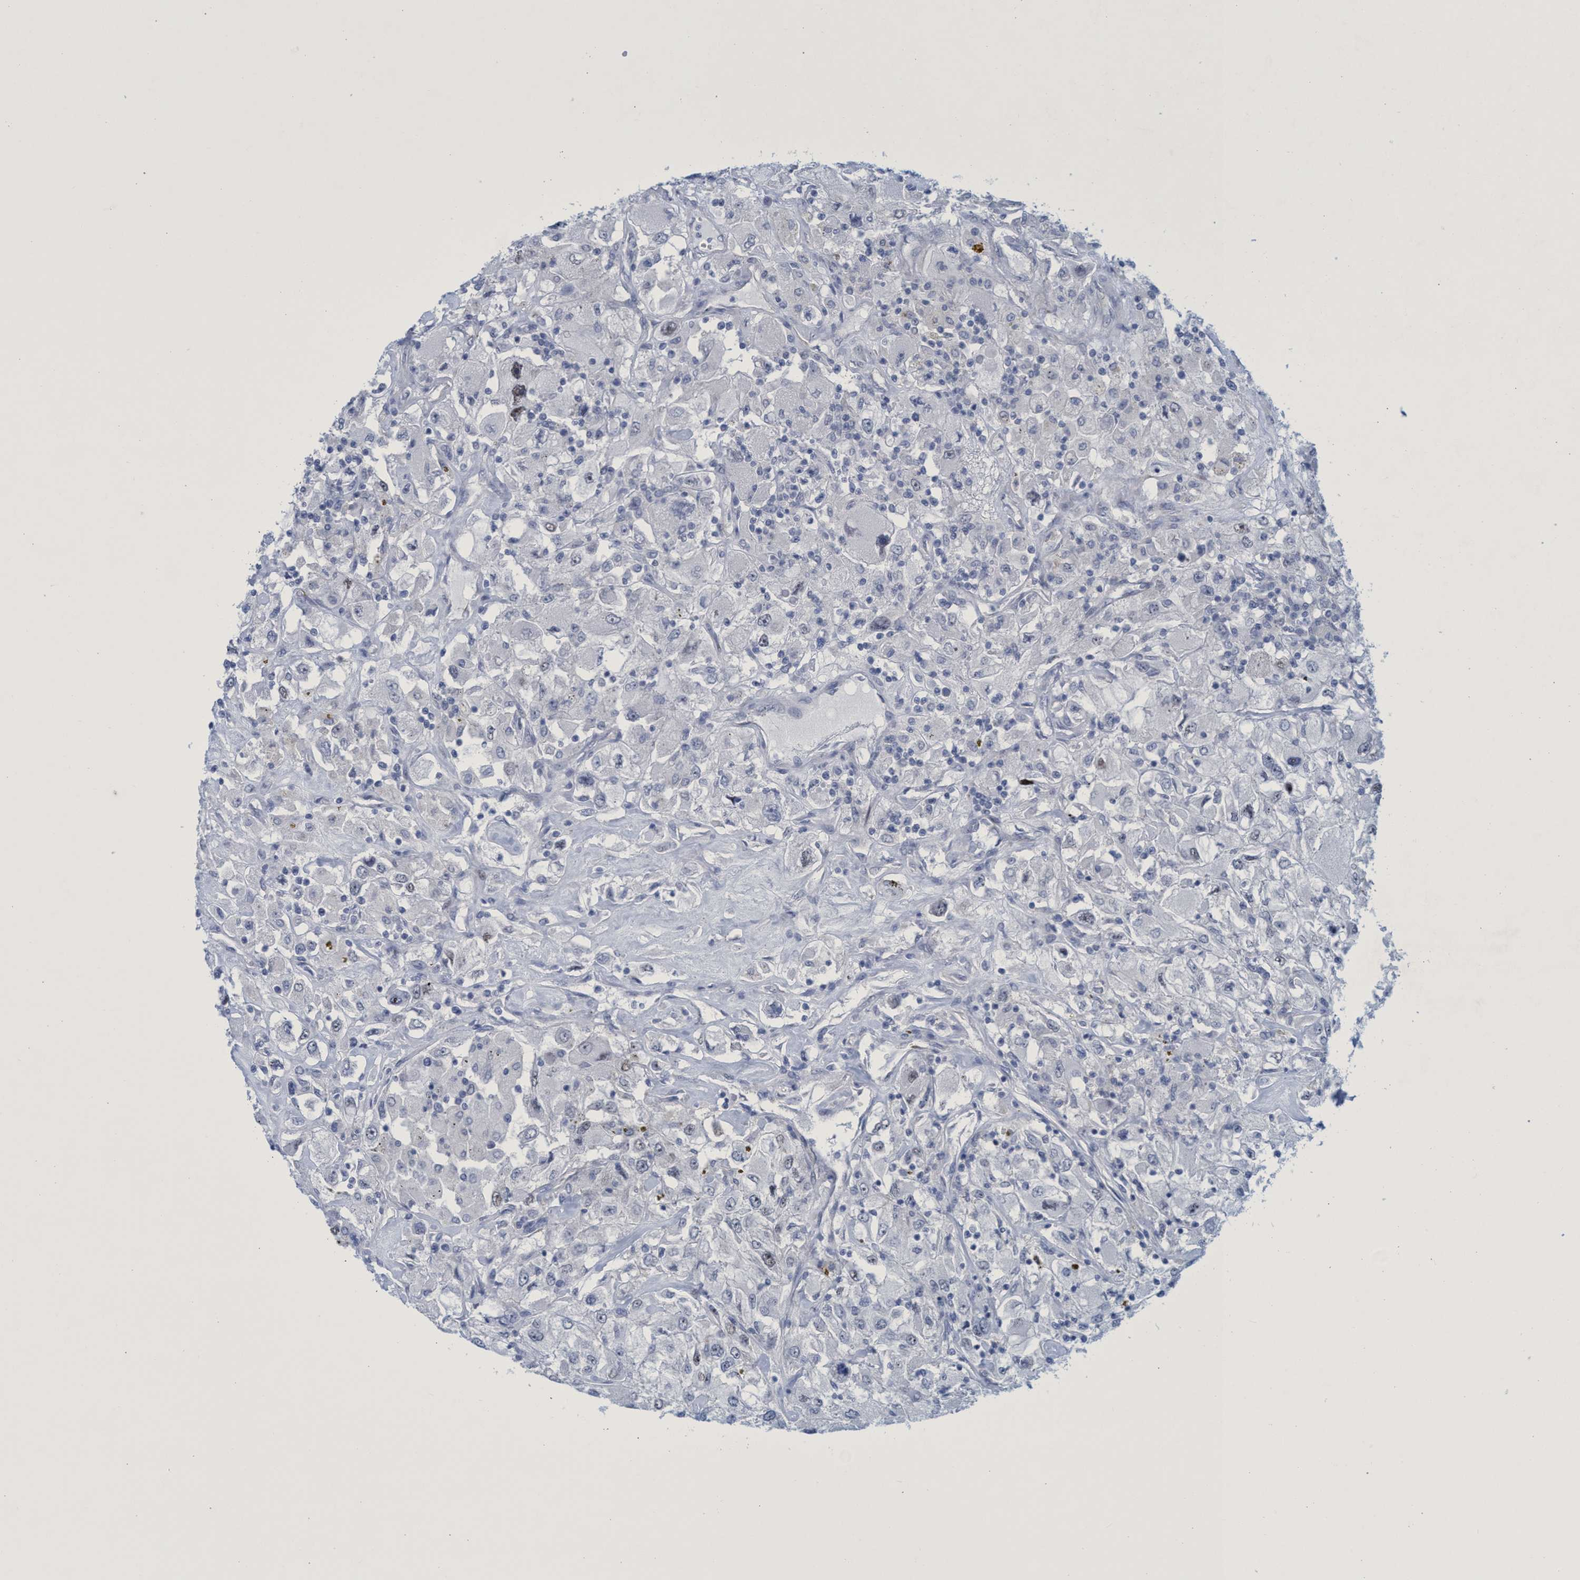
{"staining": {"intensity": "weak", "quantity": "<25%", "location": "nuclear"}, "tissue": "renal cancer", "cell_type": "Tumor cells", "image_type": "cancer", "snomed": [{"axis": "morphology", "description": "Adenocarcinoma, NOS"}, {"axis": "topography", "description": "Kidney"}], "caption": "This is an immunohistochemistry (IHC) micrograph of human renal adenocarcinoma. There is no staining in tumor cells.", "gene": "R3HCC1", "patient": {"sex": "female", "age": 52}}